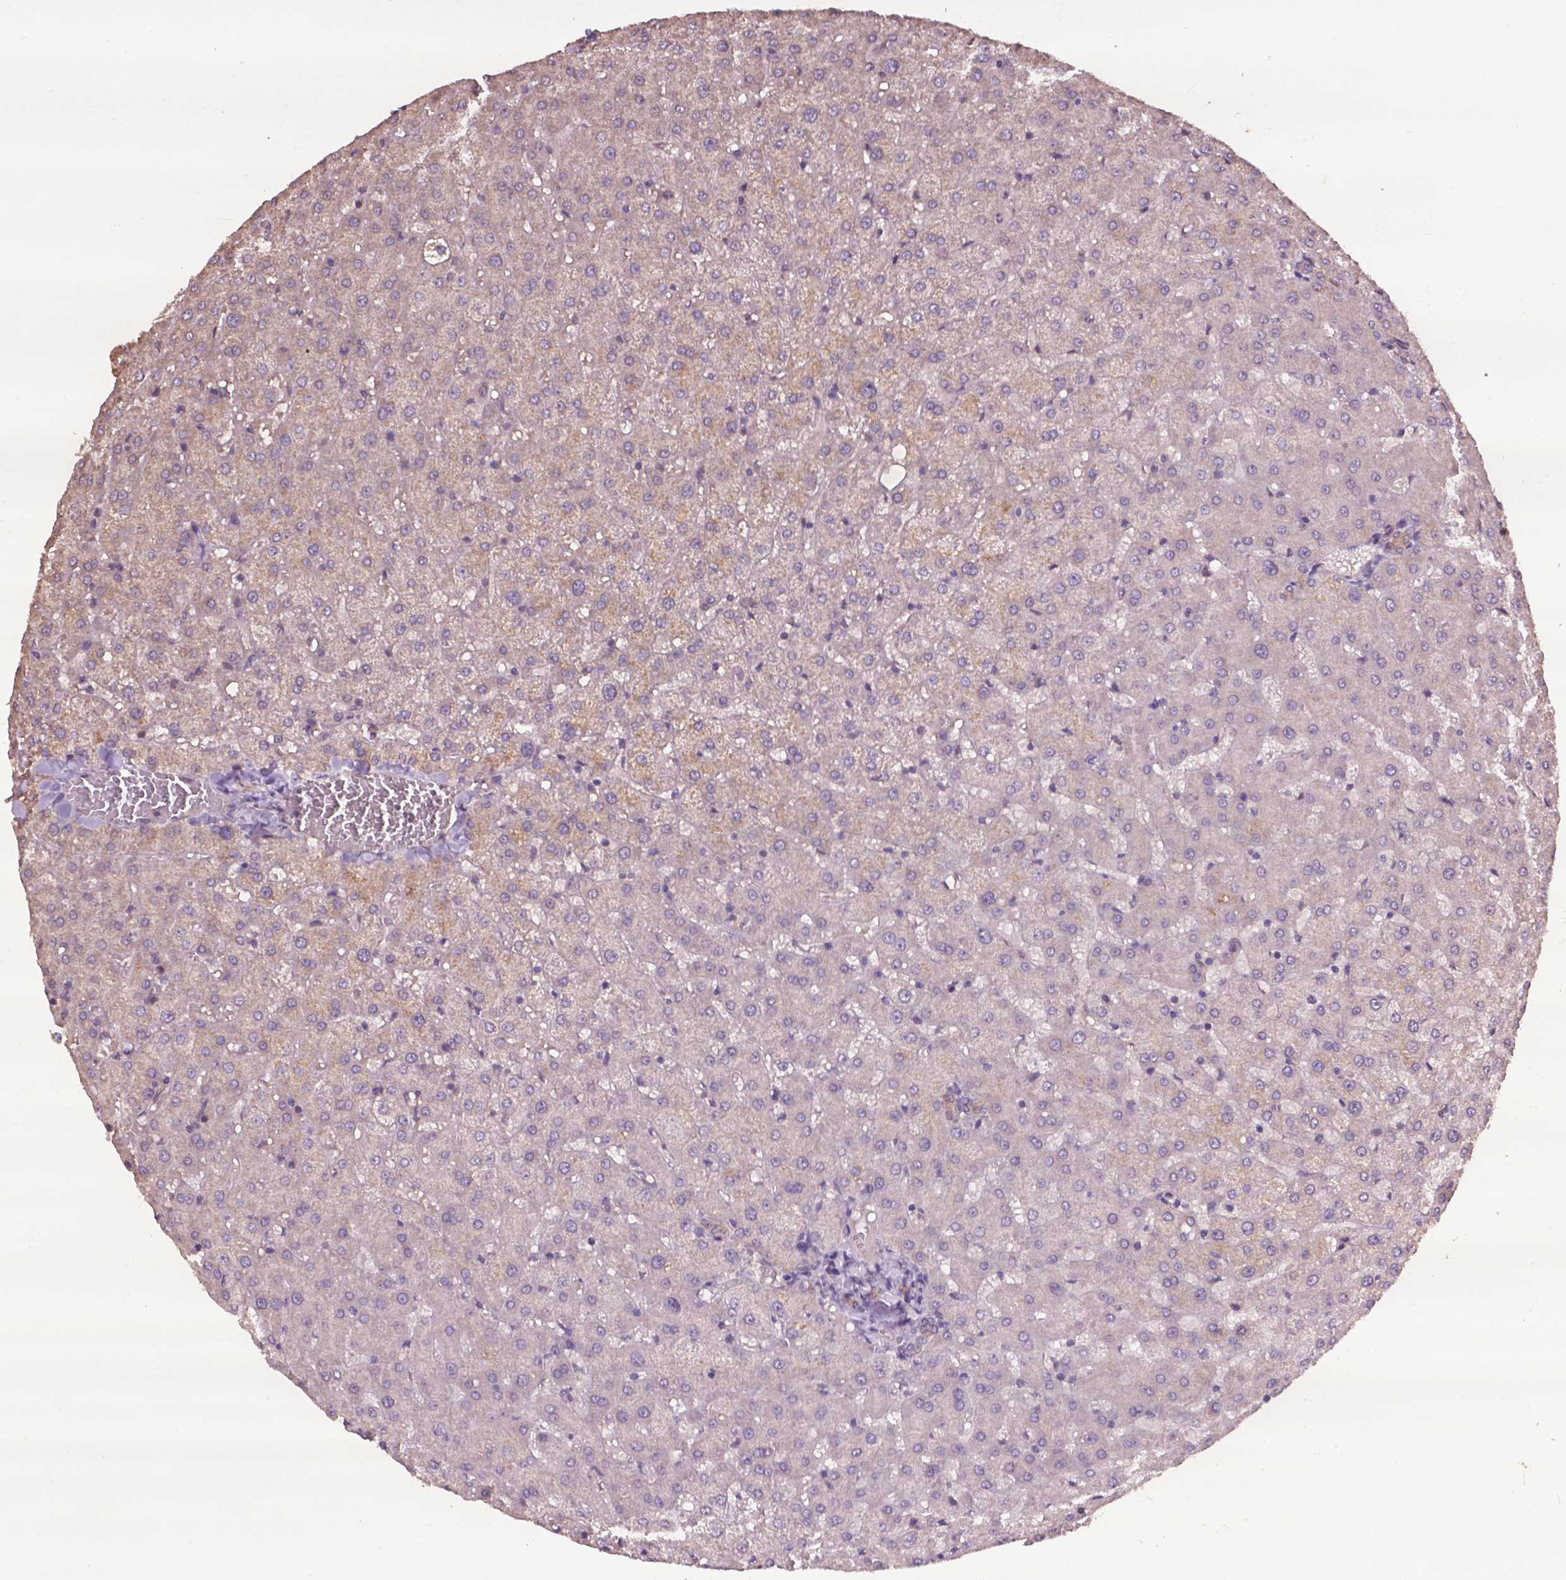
{"staining": {"intensity": "negative", "quantity": "none", "location": "none"}, "tissue": "liver", "cell_type": "Cholangiocytes", "image_type": "normal", "snomed": [{"axis": "morphology", "description": "Normal tissue, NOS"}, {"axis": "topography", "description": "Liver"}], "caption": "Human liver stained for a protein using immunohistochemistry (IHC) shows no staining in cholangiocytes.", "gene": "GLRA2", "patient": {"sex": "female", "age": 50}}